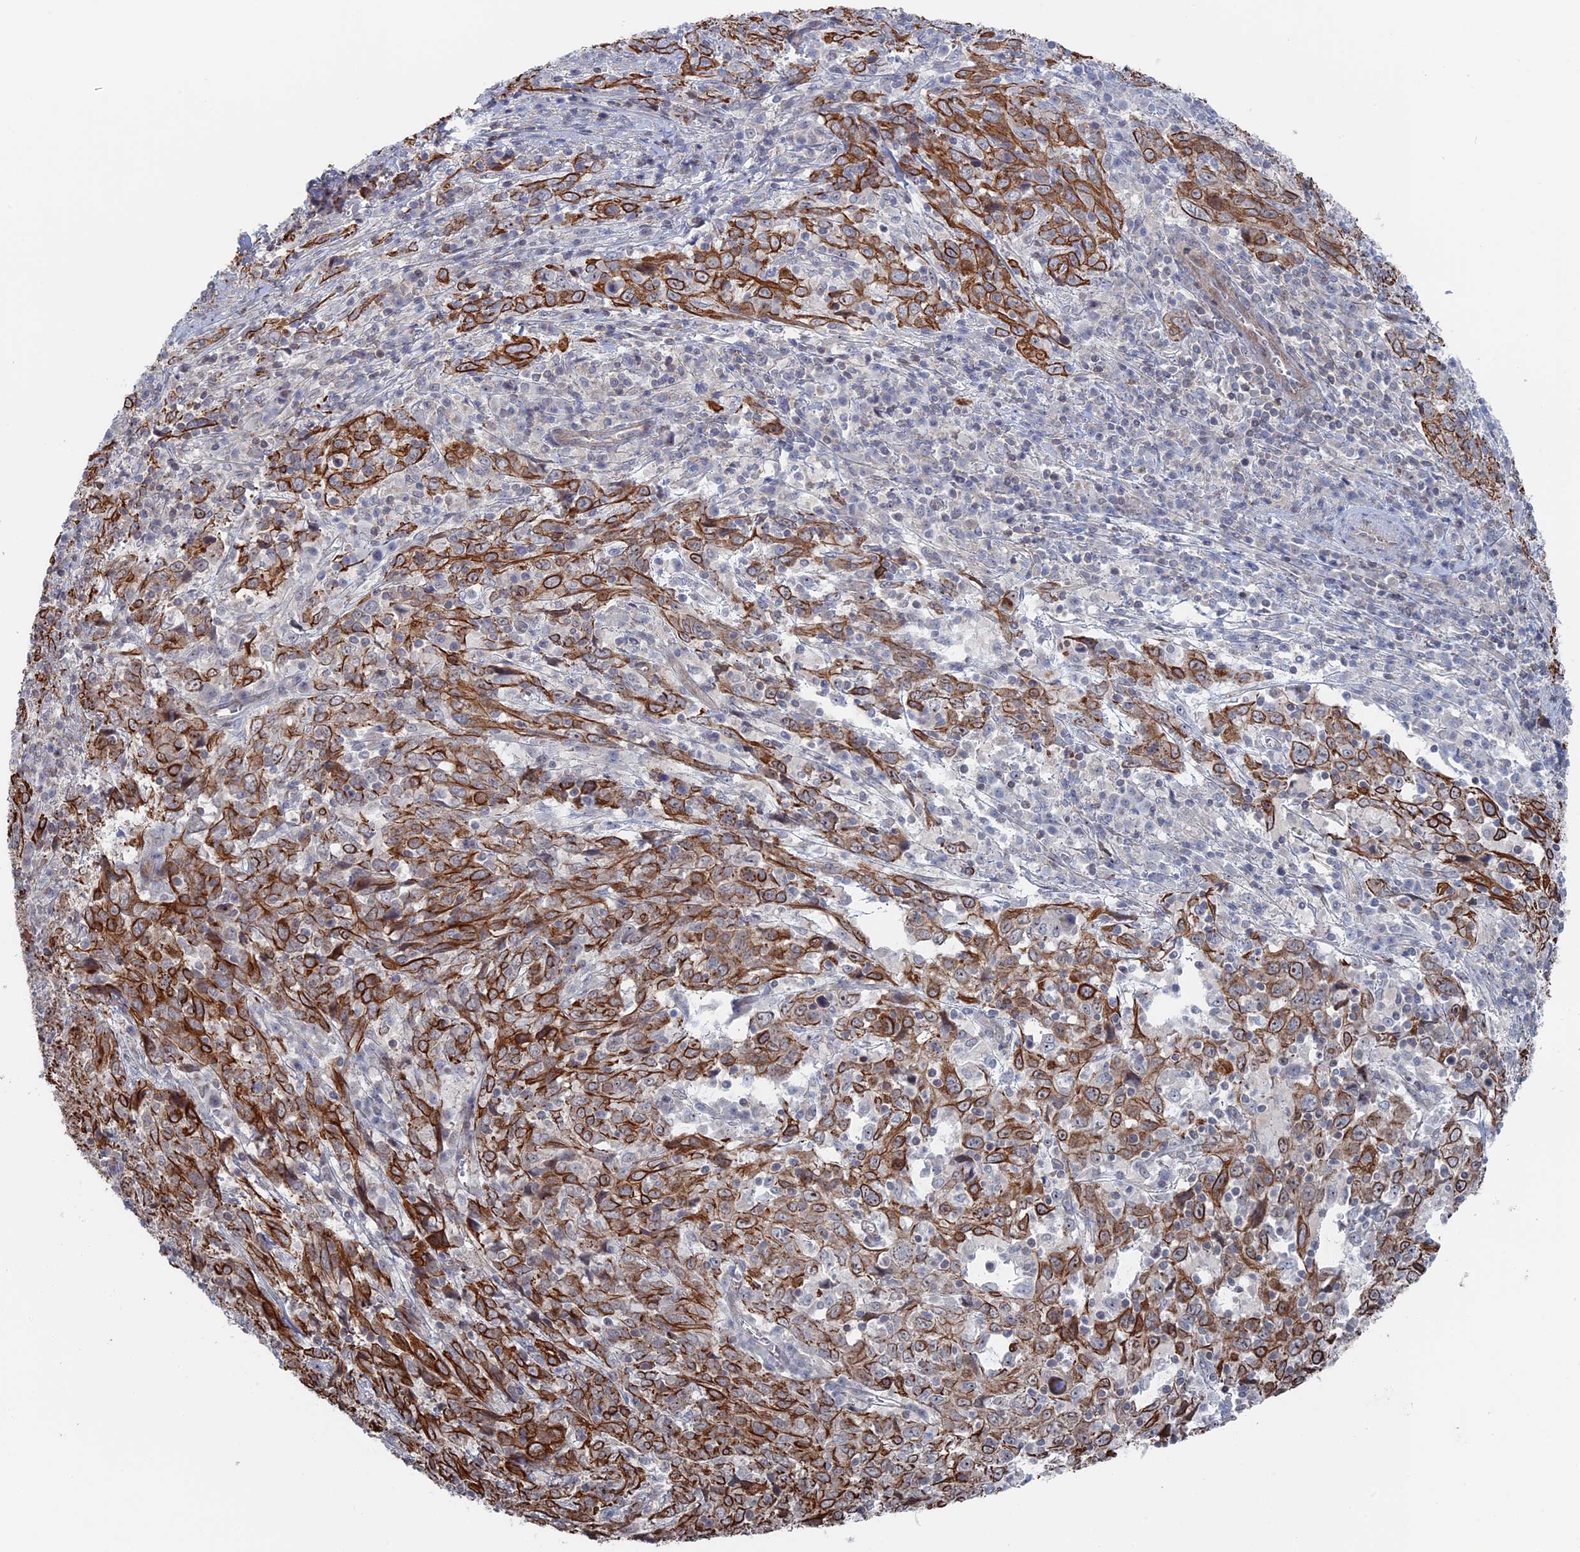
{"staining": {"intensity": "strong", "quantity": ">75%", "location": "cytoplasmic/membranous"}, "tissue": "cervical cancer", "cell_type": "Tumor cells", "image_type": "cancer", "snomed": [{"axis": "morphology", "description": "Squamous cell carcinoma, NOS"}, {"axis": "topography", "description": "Cervix"}], "caption": "Tumor cells demonstrate strong cytoplasmic/membranous expression in approximately >75% of cells in cervical cancer (squamous cell carcinoma).", "gene": "IL7", "patient": {"sex": "female", "age": 46}}